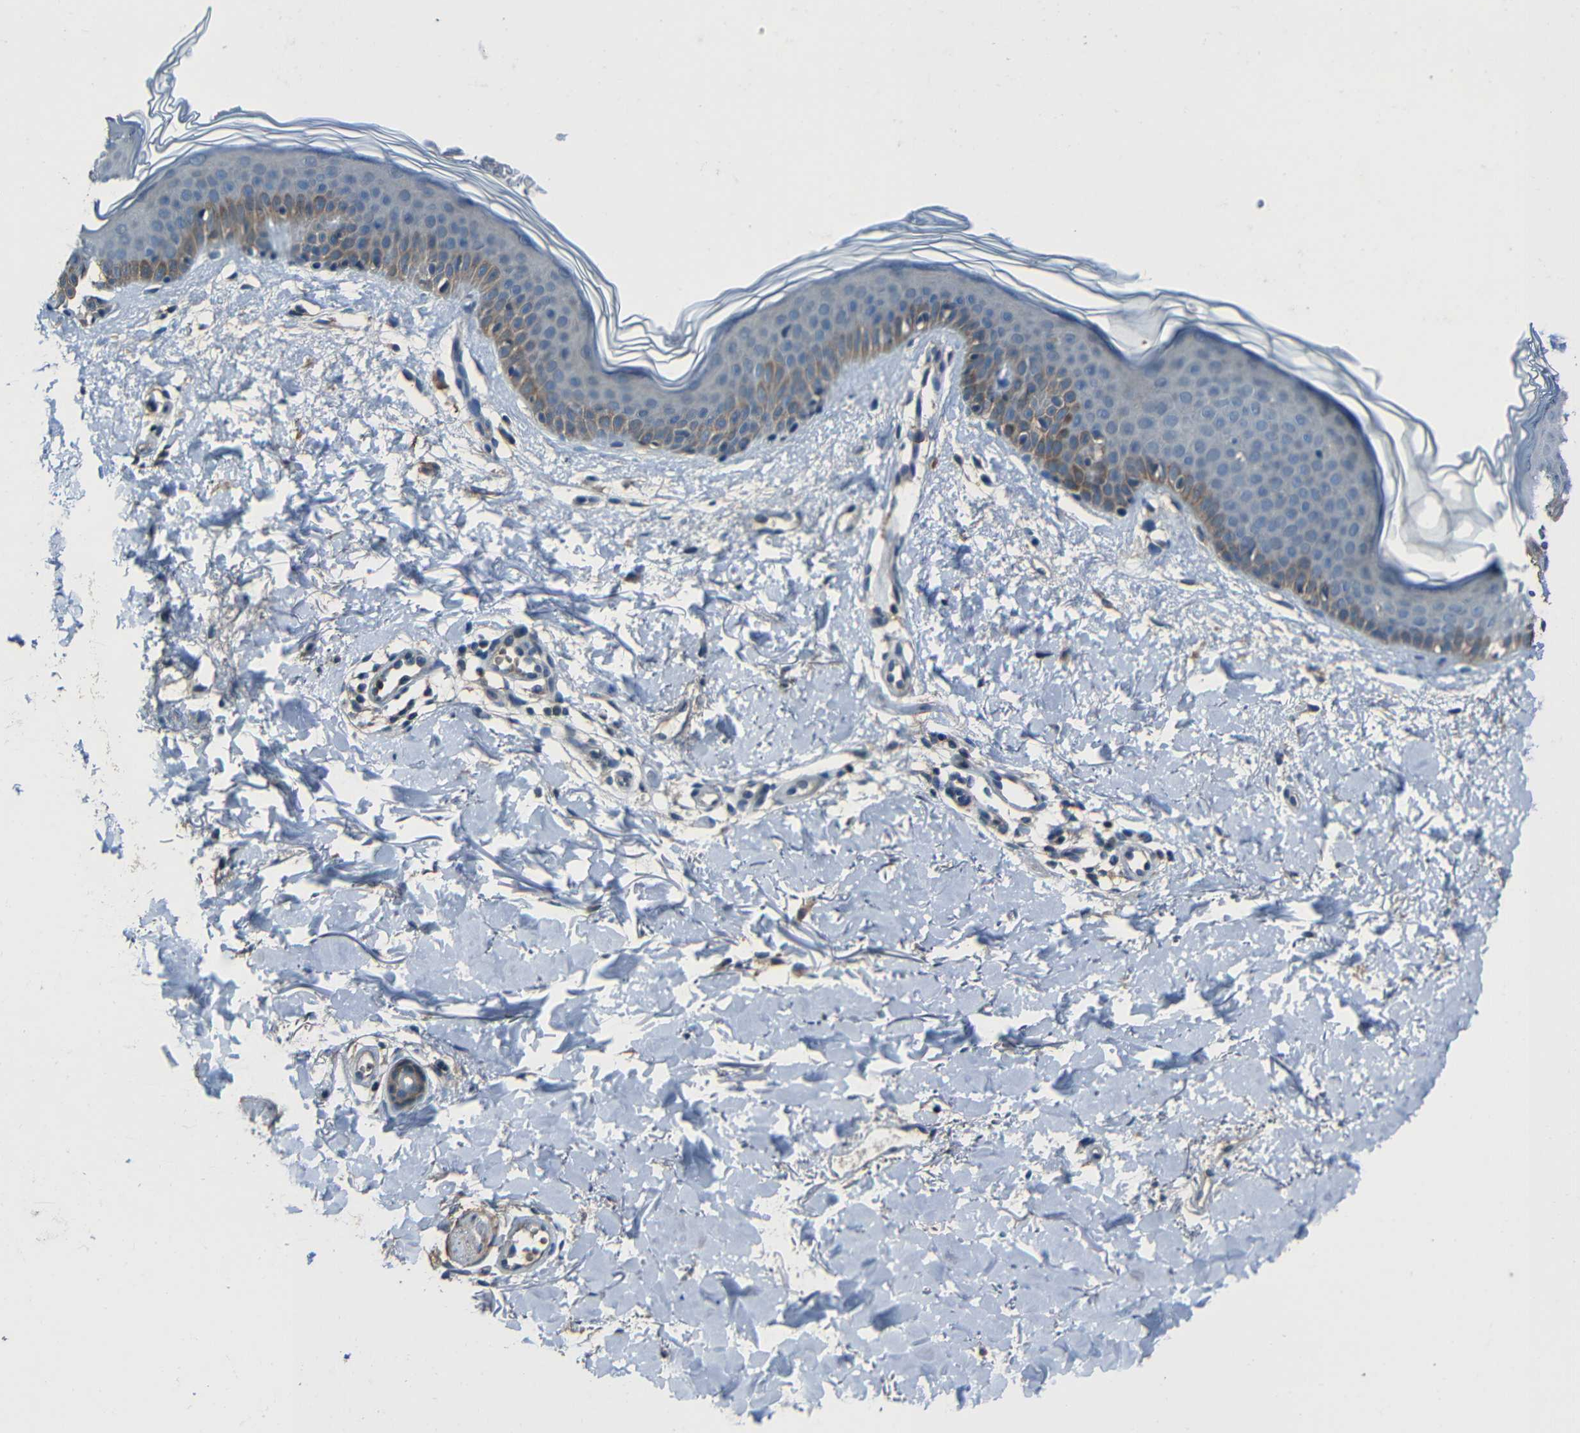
{"staining": {"intensity": "weak", "quantity": ">75%", "location": "cytoplasmic/membranous"}, "tissue": "skin", "cell_type": "Fibroblasts", "image_type": "normal", "snomed": [{"axis": "morphology", "description": "Normal tissue, NOS"}, {"axis": "topography", "description": "Skin"}], "caption": "Benign skin displays weak cytoplasmic/membranous expression in about >75% of fibroblasts (DAB (3,3'-diaminobenzidine) IHC, brown staining for protein, blue staining for nuclei)..", "gene": "SLA", "patient": {"sex": "female", "age": 56}}